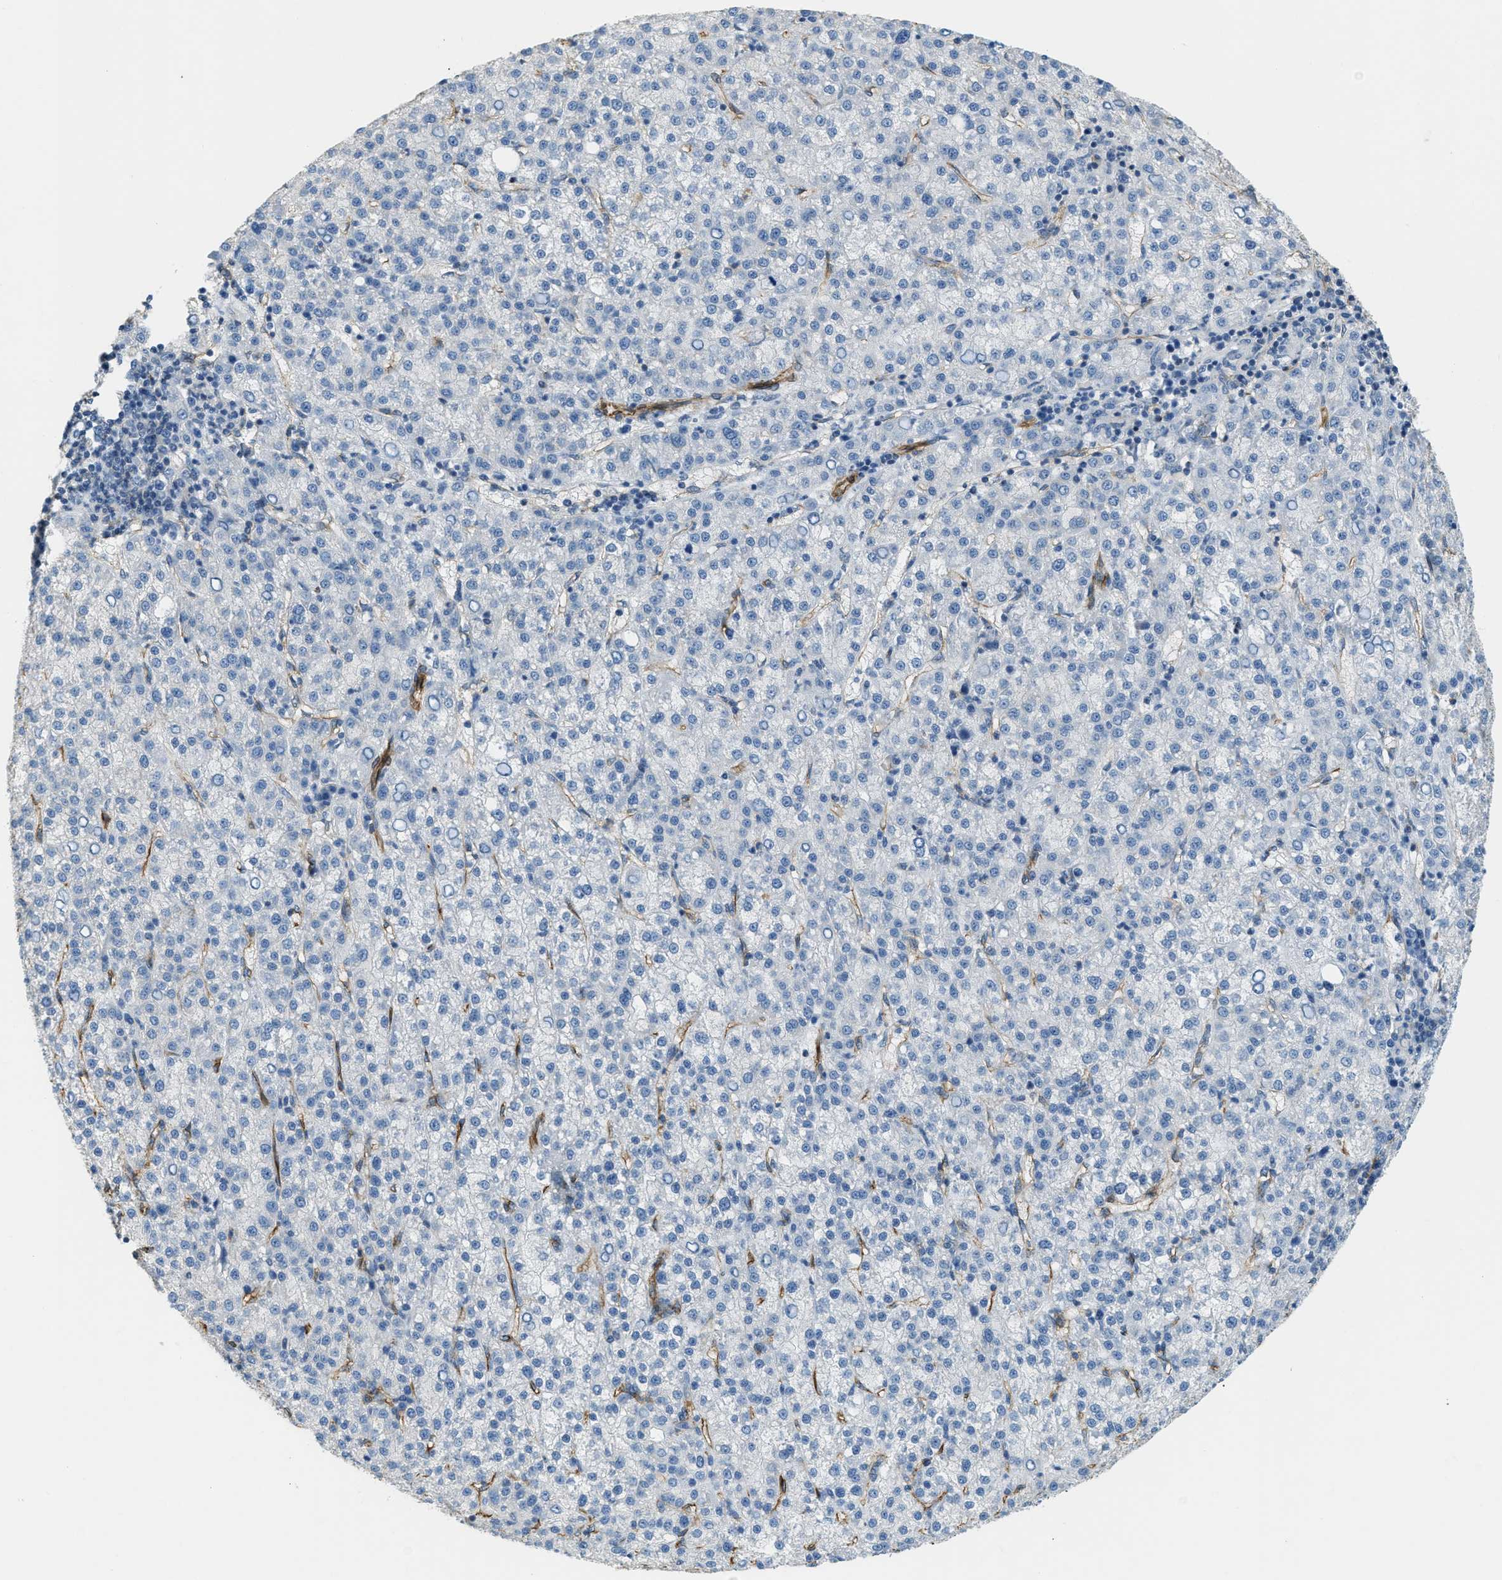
{"staining": {"intensity": "negative", "quantity": "none", "location": "none"}, "tissue": "liver cancer", "cell_type": "Tumor cells", "image_type": "cancer", "snomed": [{"axis": "morphology", "description": "Carcinoma, Hepatocellular, NOS"}, {"axis": "topography", "description": "Liver"}], "caption": "Immunohistochemical staining of hepatocellular carcinoma (liver) demonstrates no significant staining in tumor cells.", "gene": "TMEM43", "patient": {"sex": "female", "age": 58}}